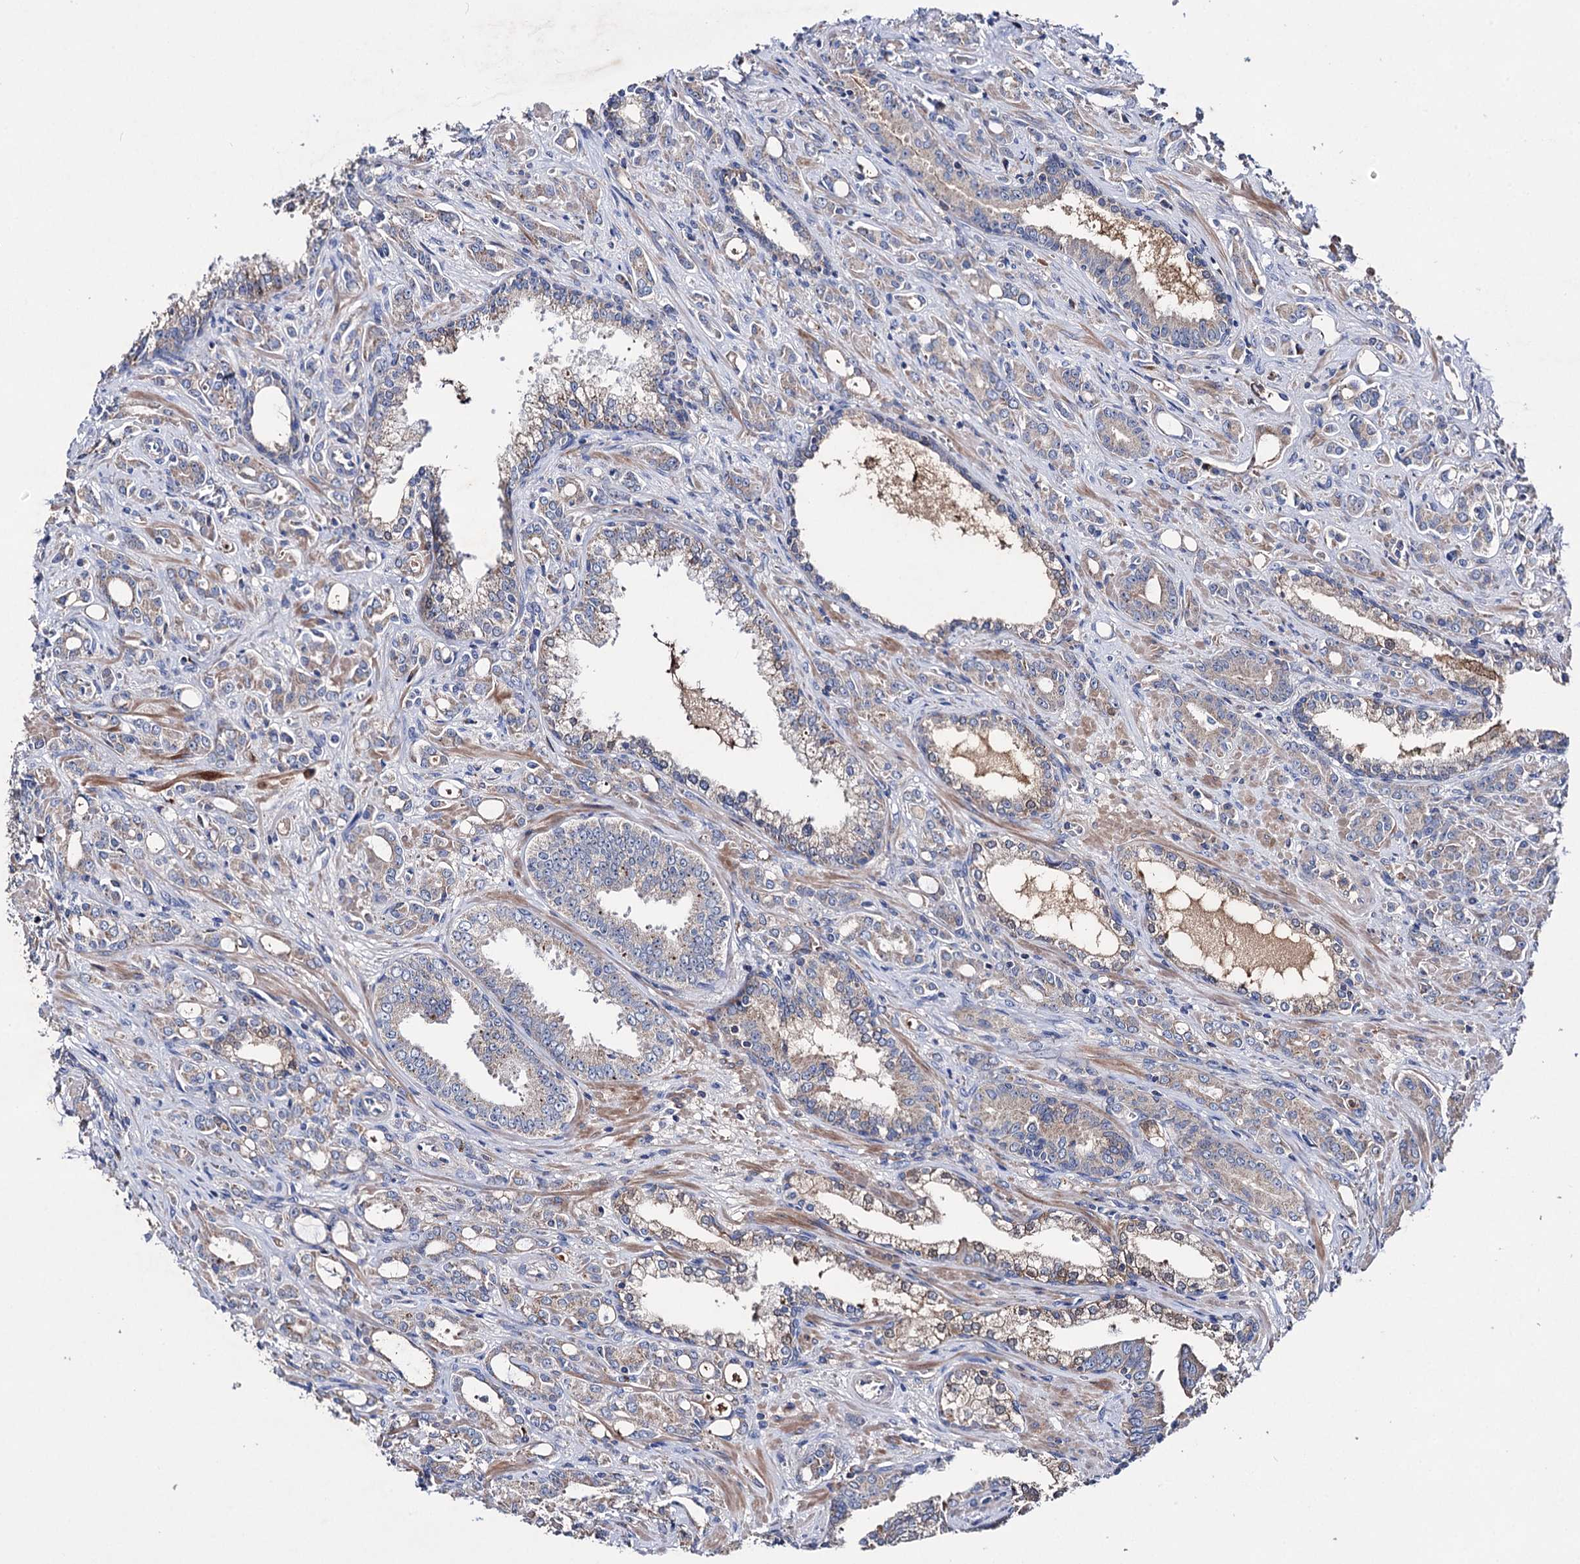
{"staining": {"intensity": "weak", "quantity": ">75%", "location": "cytoplasmic/membranous"}, "tissue": "prostate cancer", "cell_type": "Tumor cells", "image_type": "cancer", "snomed": [{"axis": "morphology", "description": "Adenocarcinoma, High grade"}, {"axis": "topography", "description": "Prostate"}], "caption": "A high-resolution image shows immunohistochemistry (IHC) staining of adenocarcinoma (high-grade) (prostate), which shows weak cytoplasmic/membranous expression in approximately >75% of tumor cells.", "gene": "CLPB", "patient": {"sex": "male", "age": 72}}